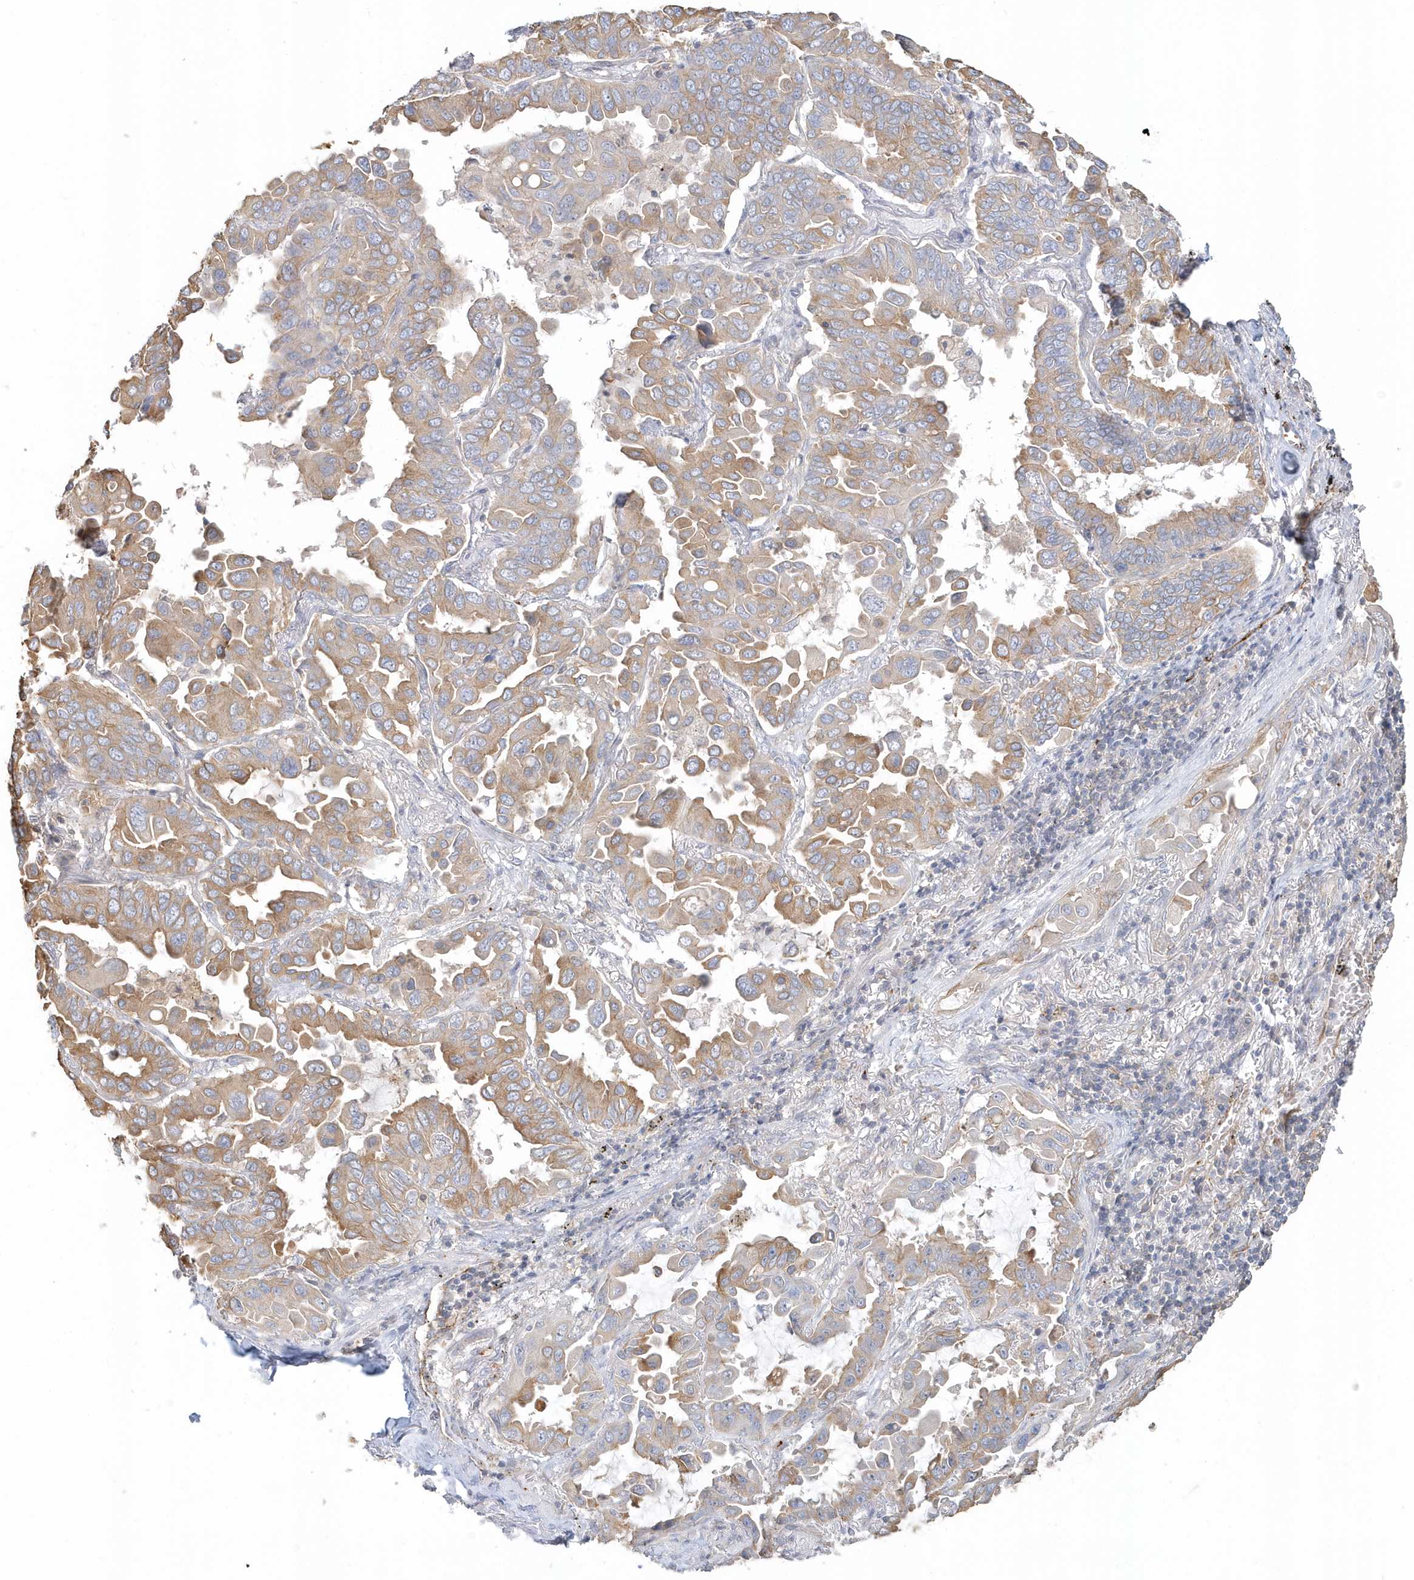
{"staining": {"intensity": "moderate", "quantity": ">75%", "location": "cytoplasmic/membranous"}, "tissue": "lung cancer", "cell_type": "Tumor cells", "image_type": "cancer", "snomed": [{"axis": "morphology", "description": "Adenocarcinoma, NOS"}, {"axis": "topography", "description": "Lung"}], "caption": "A brown stain labels moderate cytoplasmic/membranous positivity of a protein in lung cancer tumor cells. (DAB IHC, brown staining for protein, blue staining for nuclei).", "gene": "MMRN1", "patient": {"sex": "male", "age": 64}}